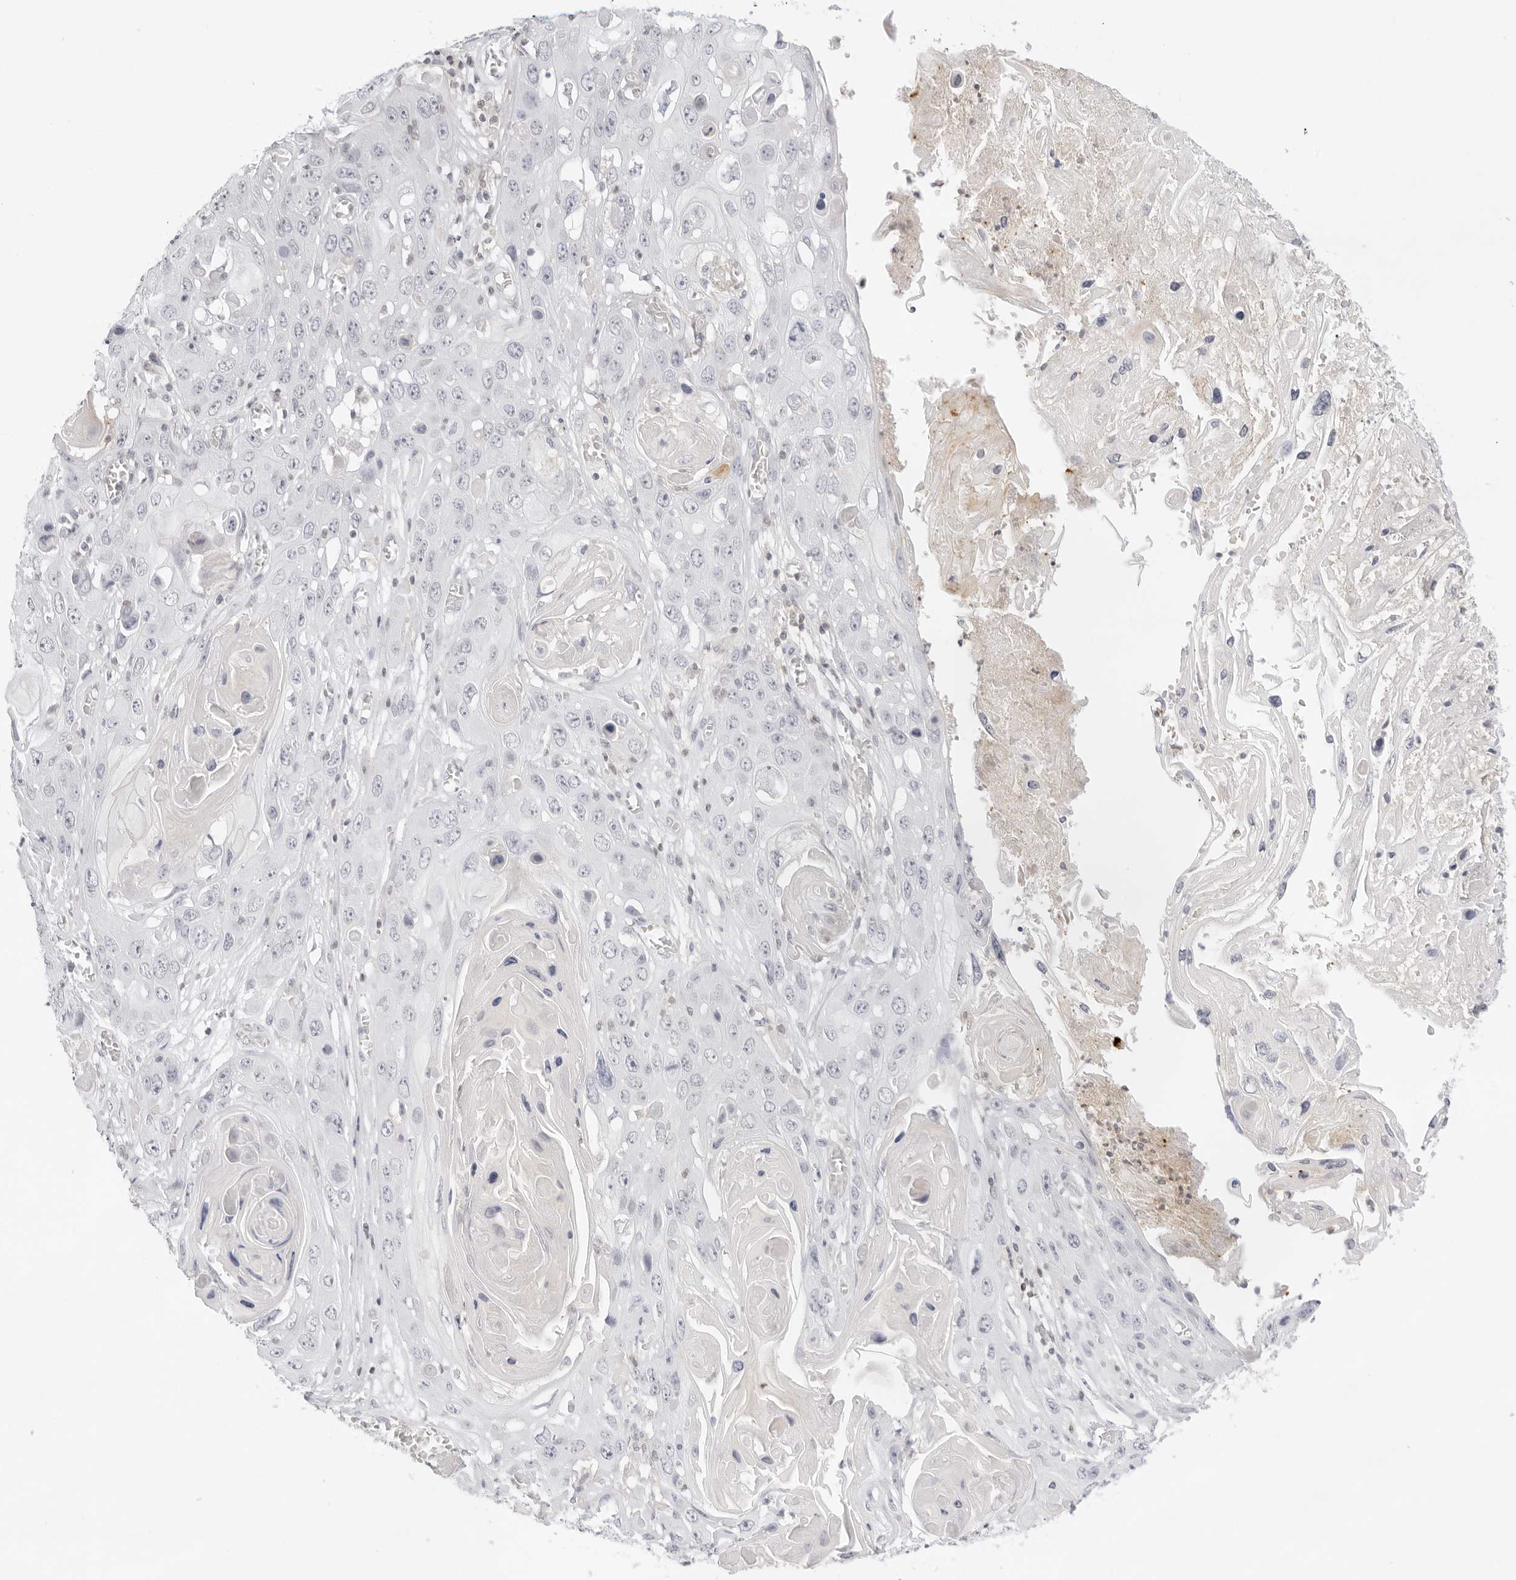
{"staining": {"intensity": "negative", "quantity": "none", "location": "none"}, "tissue": "skin cancer", "cell_type": "Tumor cells", "image_type": "cancer", "snomed": [{"axis": "morphology", "description": "Squamous cell carcinoma, NOS"}, {"axis": "topography", "description": "Skin"}], "caption": "IHC histopathology image of skin cancer stained for a protein (brown), which shows no positivity in tumor cells.", "gene": "TNFRSF14", "patient": {"sex": "male", "age": 55}}